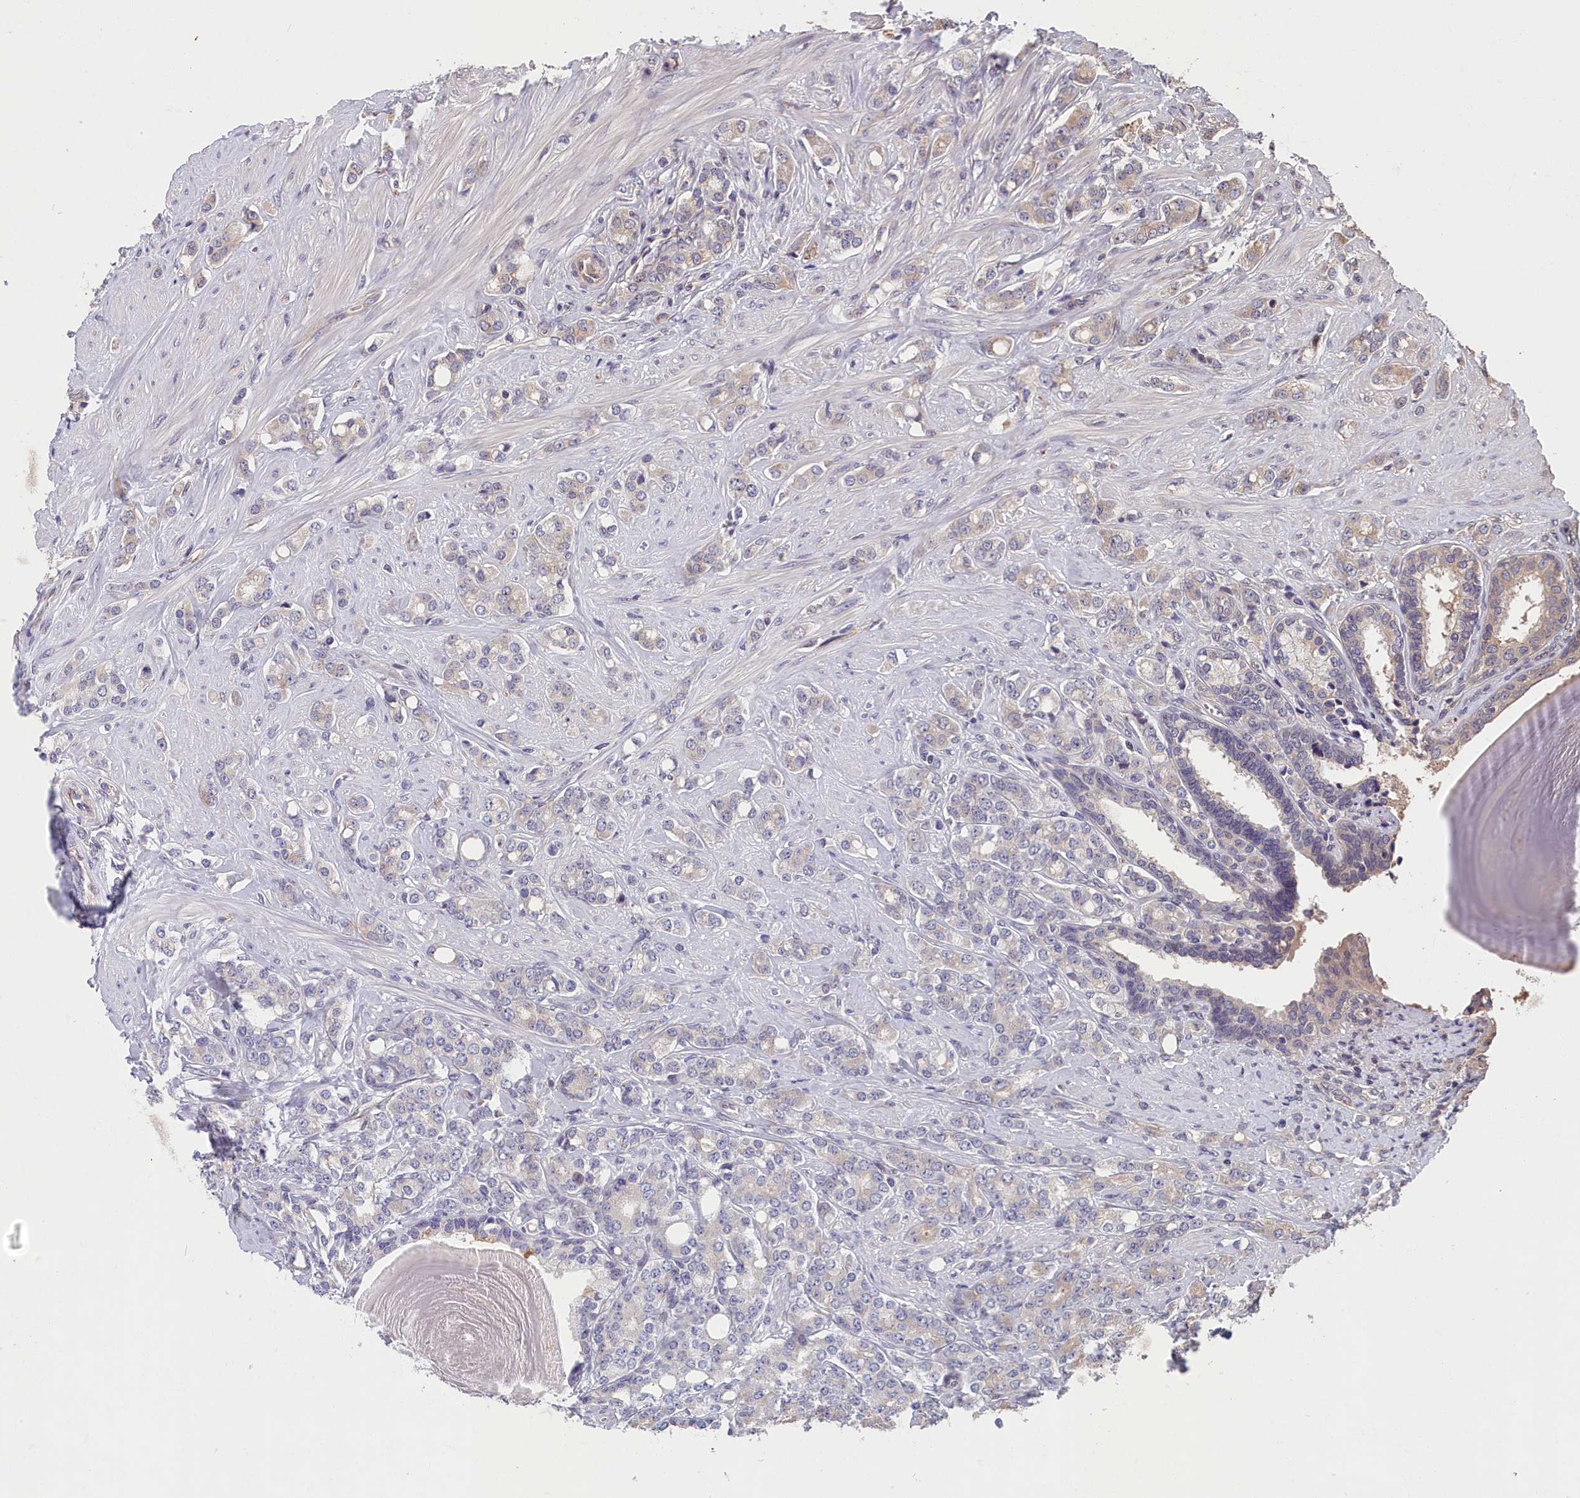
{"staining": {"intensity": "negative", "quantity": "none", "location": "none"}, "tissue": "prostate cancer", "cell_type": "Tumor cells", "image_type": "cancer", "snomed": [{"axis": "morphology", "description": "Adenocarcinoma, High grade"}, {"axis": "topography", "description": "Prostate"}], "caption": "The photomicrograph shows no staining of tumor cells in prostate adenocarcinoma (high-grade). The staining is performed using DAB brown chromogen with nuclei counter-stained in using hematoxylin.", "gene": "TMEM116", "patient": {"sex": "male", "age": 62}}